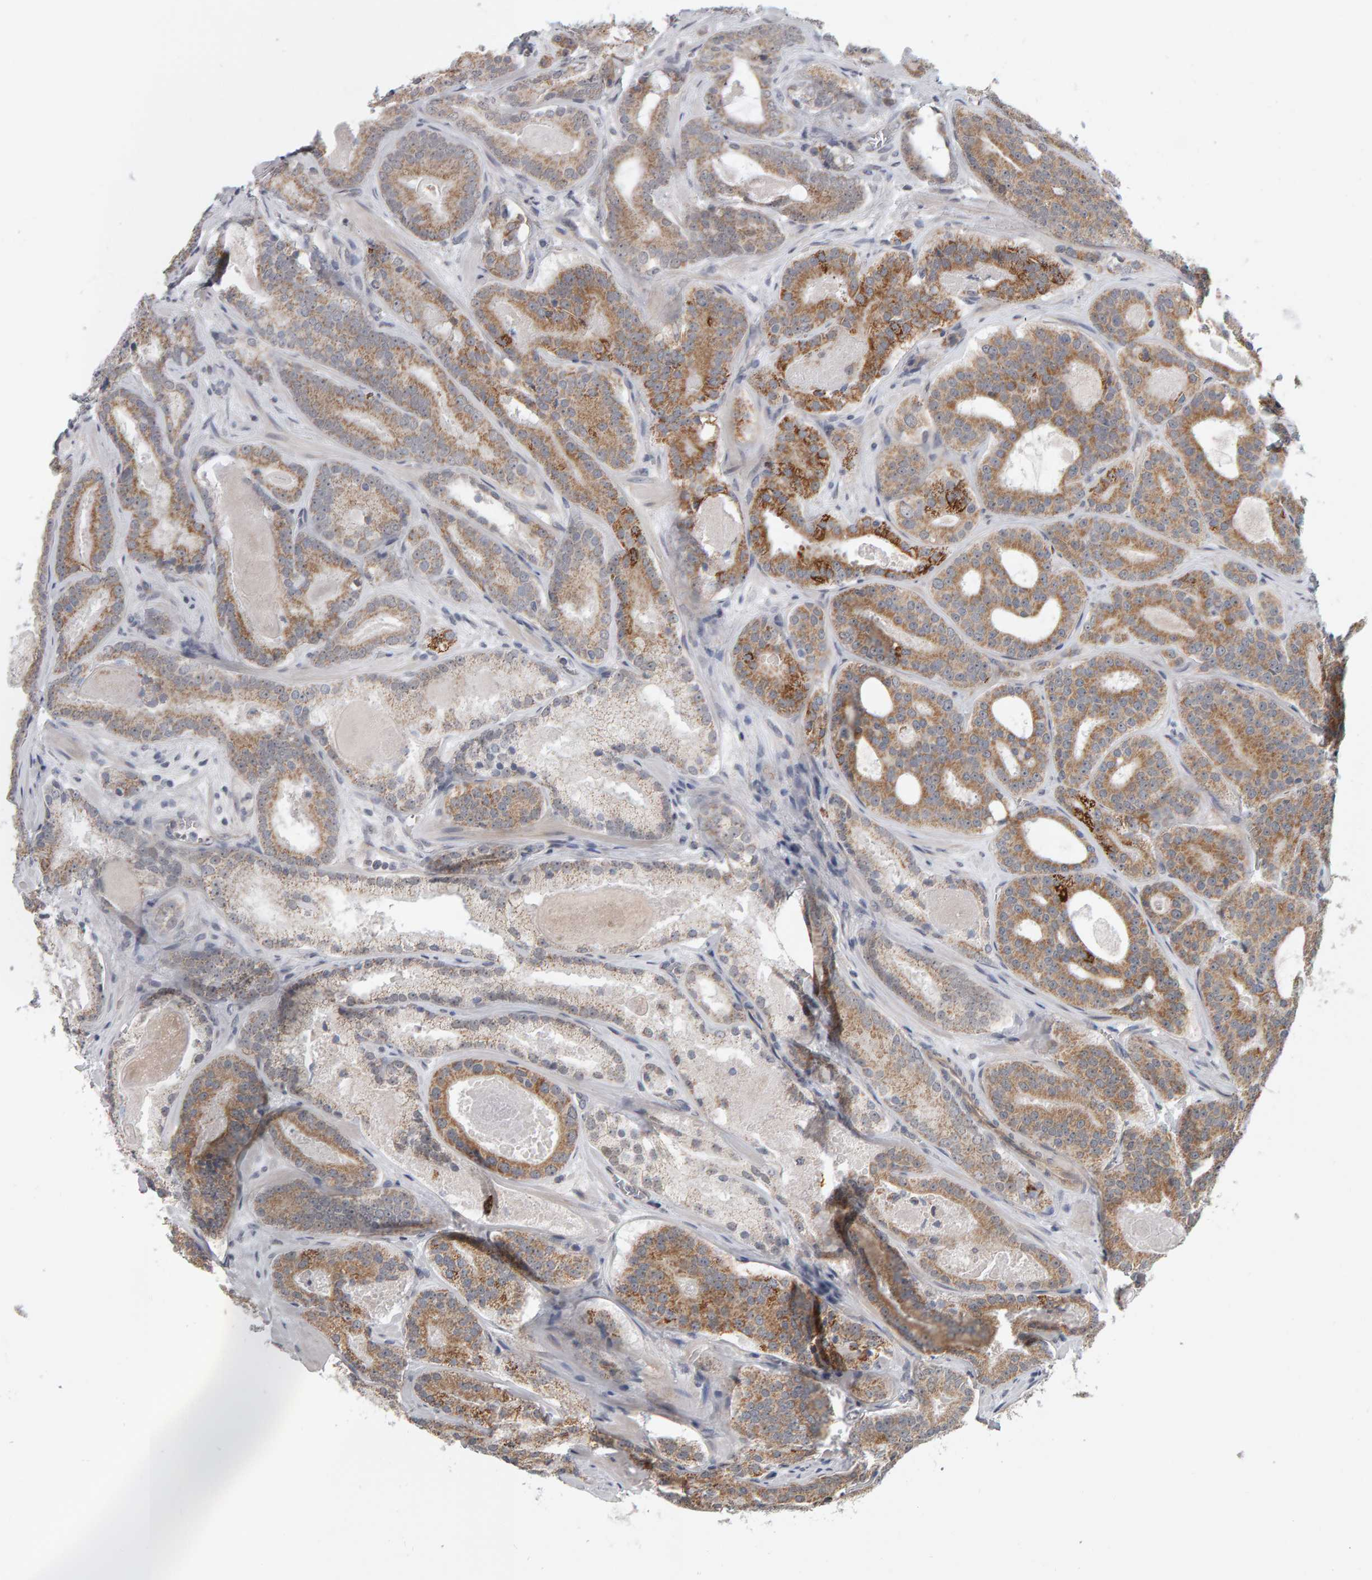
{"staining": {"intensity": "moderate", "quantity": ">75%", "location": "cytoplasmic/membranous"}, "tissue": "prostate cancer", "cell_type": "Tumor cells", "image_type": "cancer", "snomed": [{"axis": "morphology", "description": "Adenocarcinoma, High grade"}, {"axis": "topography", "description": "Prostate"}], "caption": "Tumor cells exhibit medium levels of moderate cytoplasmic/membranous expression in approximately >75% of cells in prostate cancer (high-grade adenocarcinoma). (DAB (3,3'-diaminobenzidine) = brown stain, brightfield microscopy at high magnification).", "gene": "DAP3", "patient": {"sex": "male", "age": 60}}